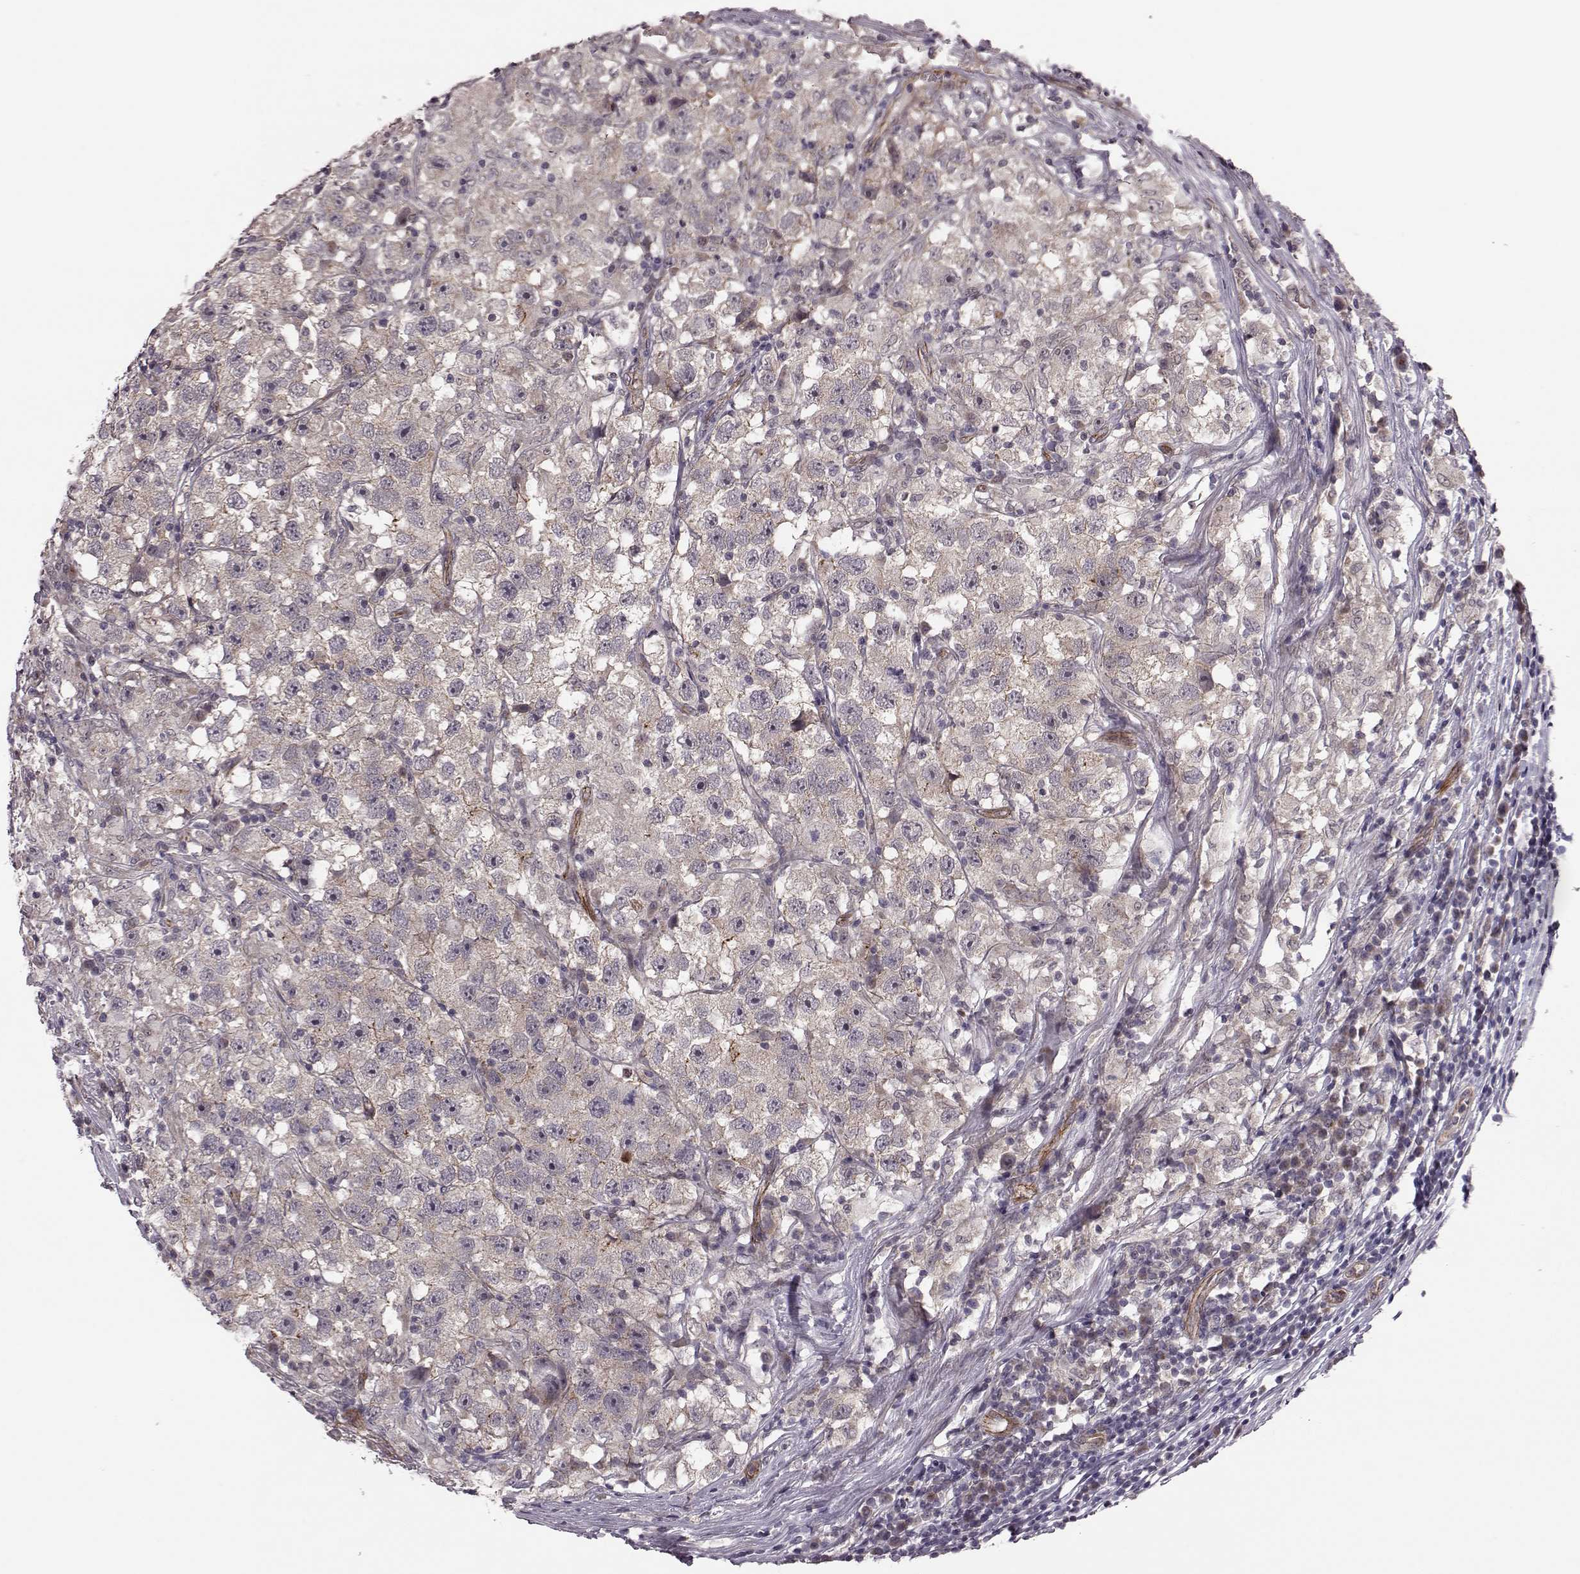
{"staining": {"intensity": "negative", "quantity": "none", "location": "none"}, "tissue": "testis cancer", "cell_type": "Tumor cells", "image_type": "cancer", "snomed": [{"axis": "morphology", "description": "Seminoma, NOS"}, {"axis": "topography", "description": "Testis"}], "caption": "Tumor cells are negative for protein expression in human testis cancer (seminoma).", "gene": "SYNPO", "patient": {"sex": "male", "age": 26}}